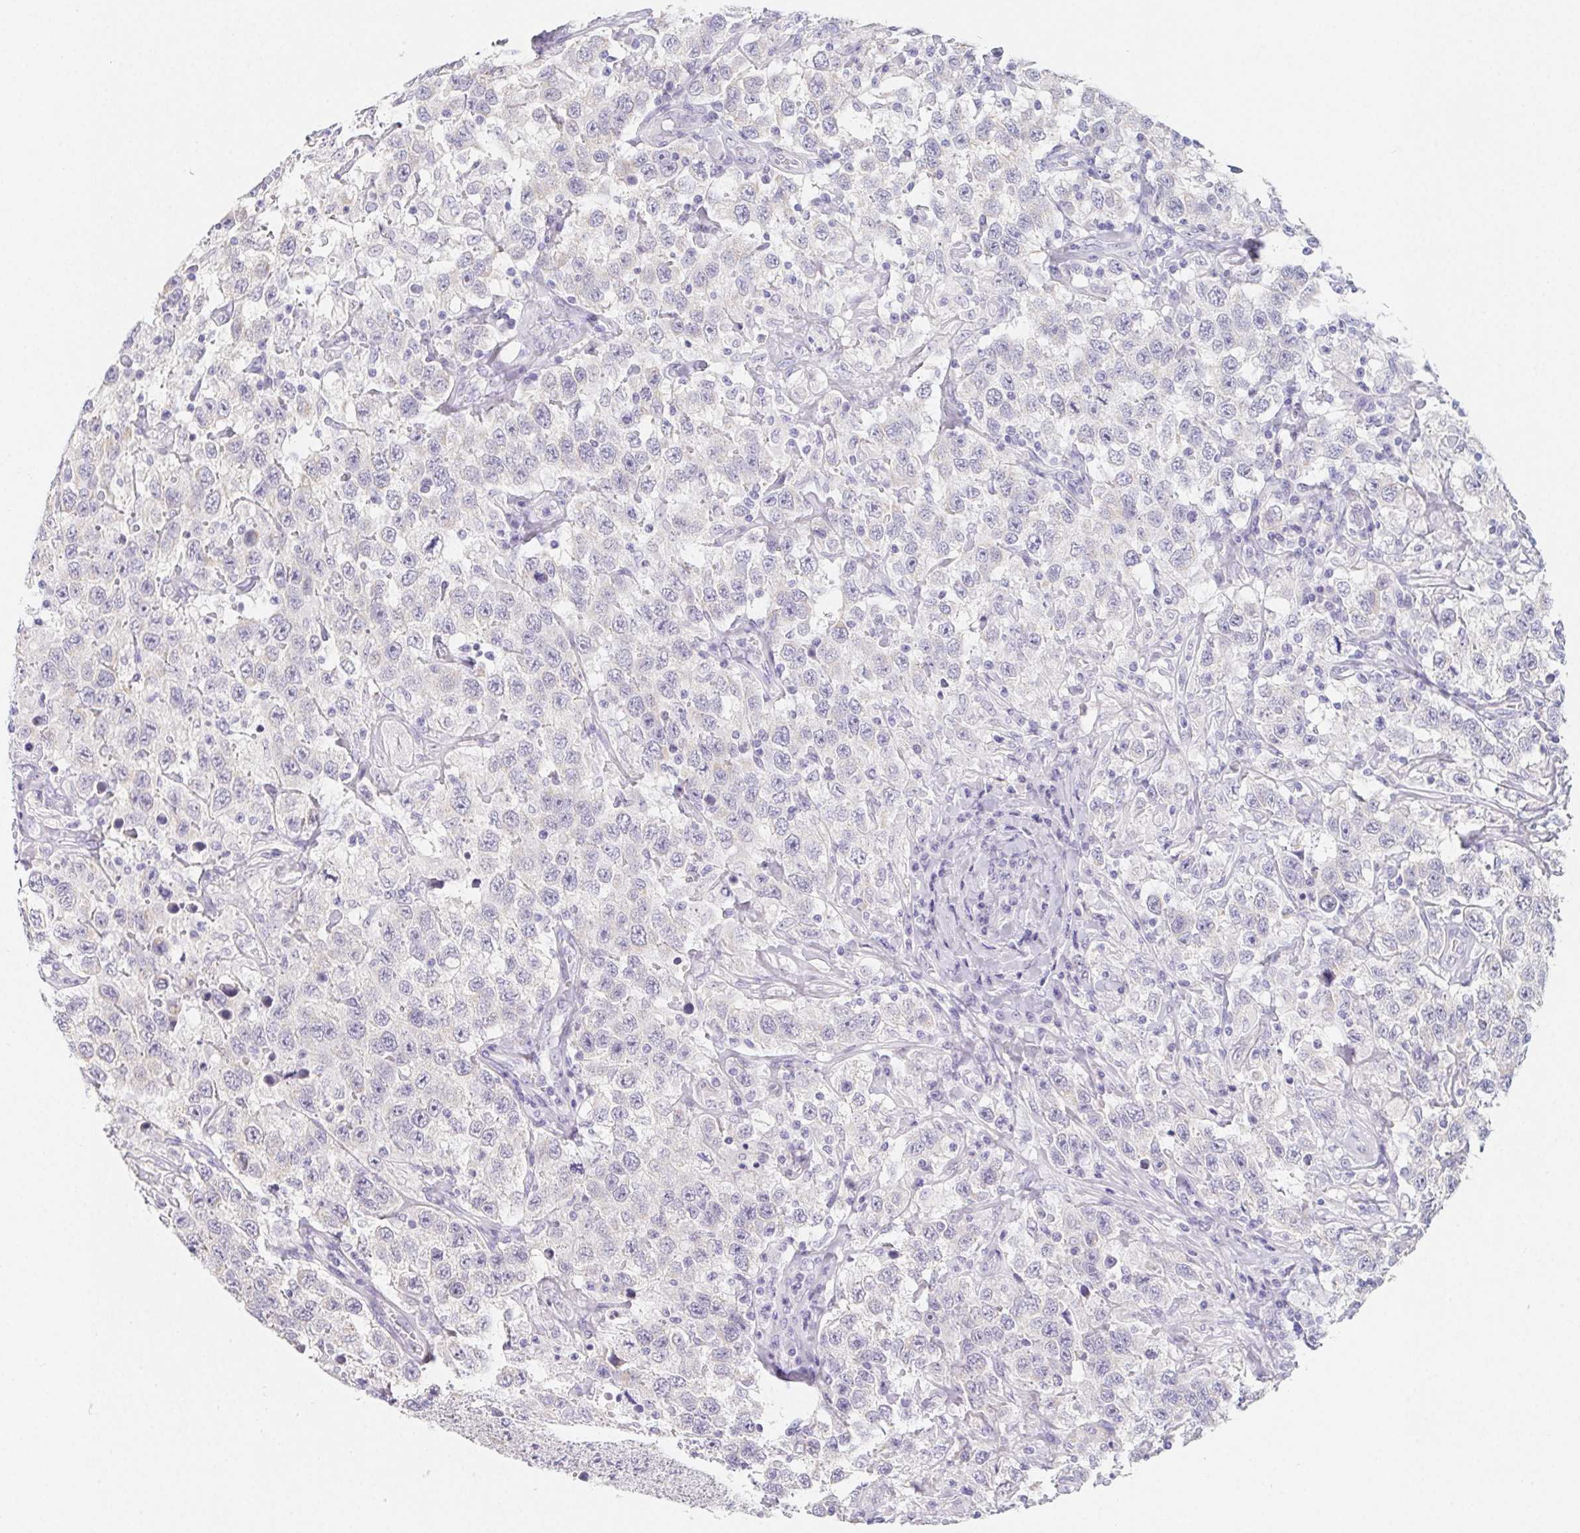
{"staining": {"intensity": "negative", "quantity": "none", "location": "none"}, "tissue": "testis cancer", "cell_type": "Tumor cells", "image_type": "cancer", "snomed": [{"axis": "morphology", "description": "Seminoma, NOS"}, {"axis": "topography", "description": "Testis"}], "caption": "Protein analysis of testis cancer reveals no significant positivity in tumor cells.", "gene": "GLIPR1L1", "patient": {"sex": "male", "age": 41}}